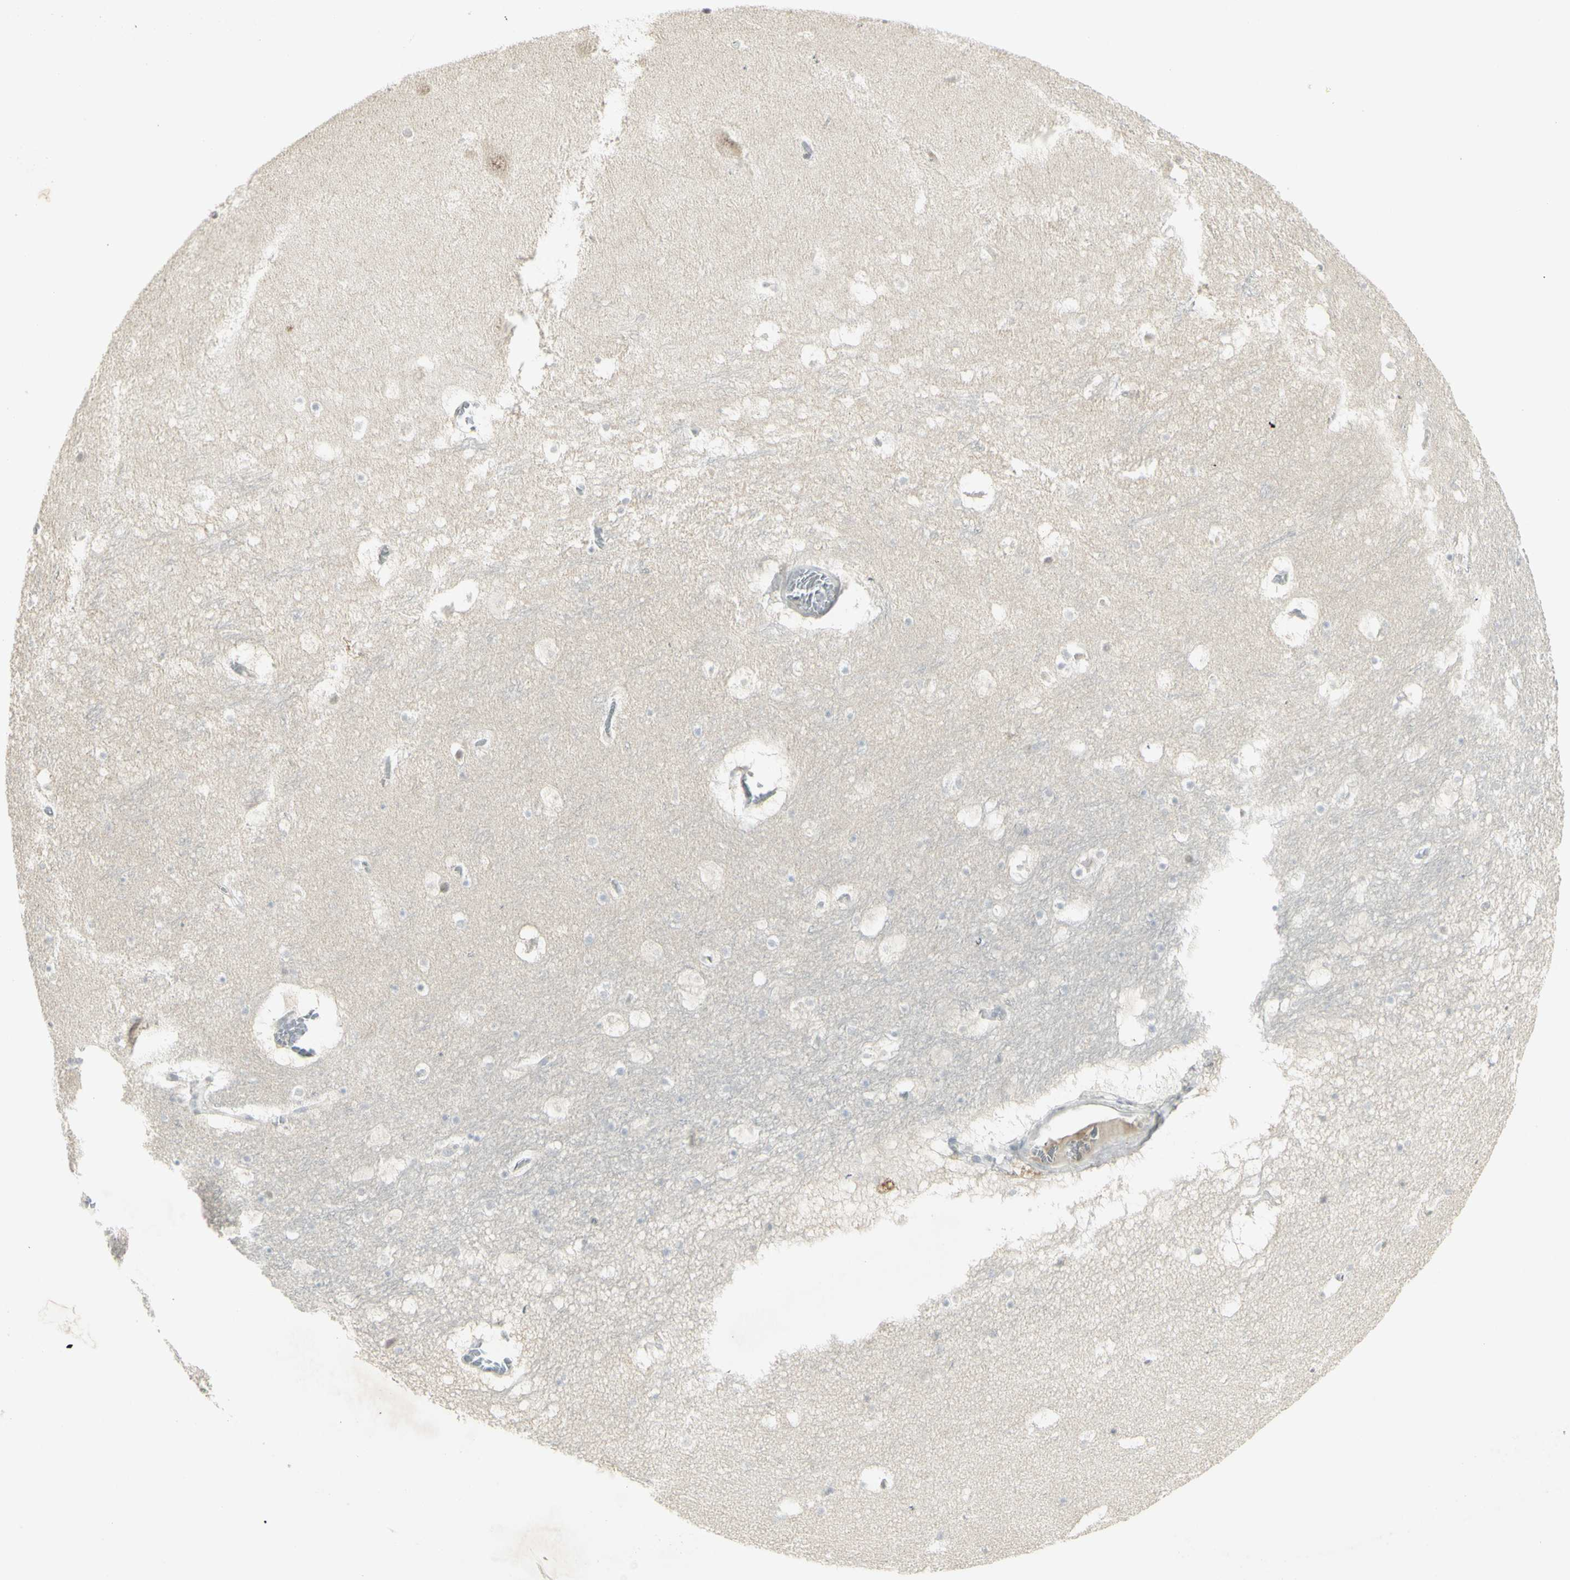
{"staining": {"intensity": "negative", "quantity": "none", "location": "none"}, "tissue": "hippocampus", "cell_type": "Glial cells", "image_type": "normal", "snomed": [{"axis": "morphology", "description": "Normal tissue, NOS"}, {"axis": "topography", "description": "Hippocampus"}], "caption": "Immunohistochemistry of benign human hippocampus demonstrates no positivity in glial cells.", "gene": "C1orf116", "patient": {"sex": "male", "age": 45}}